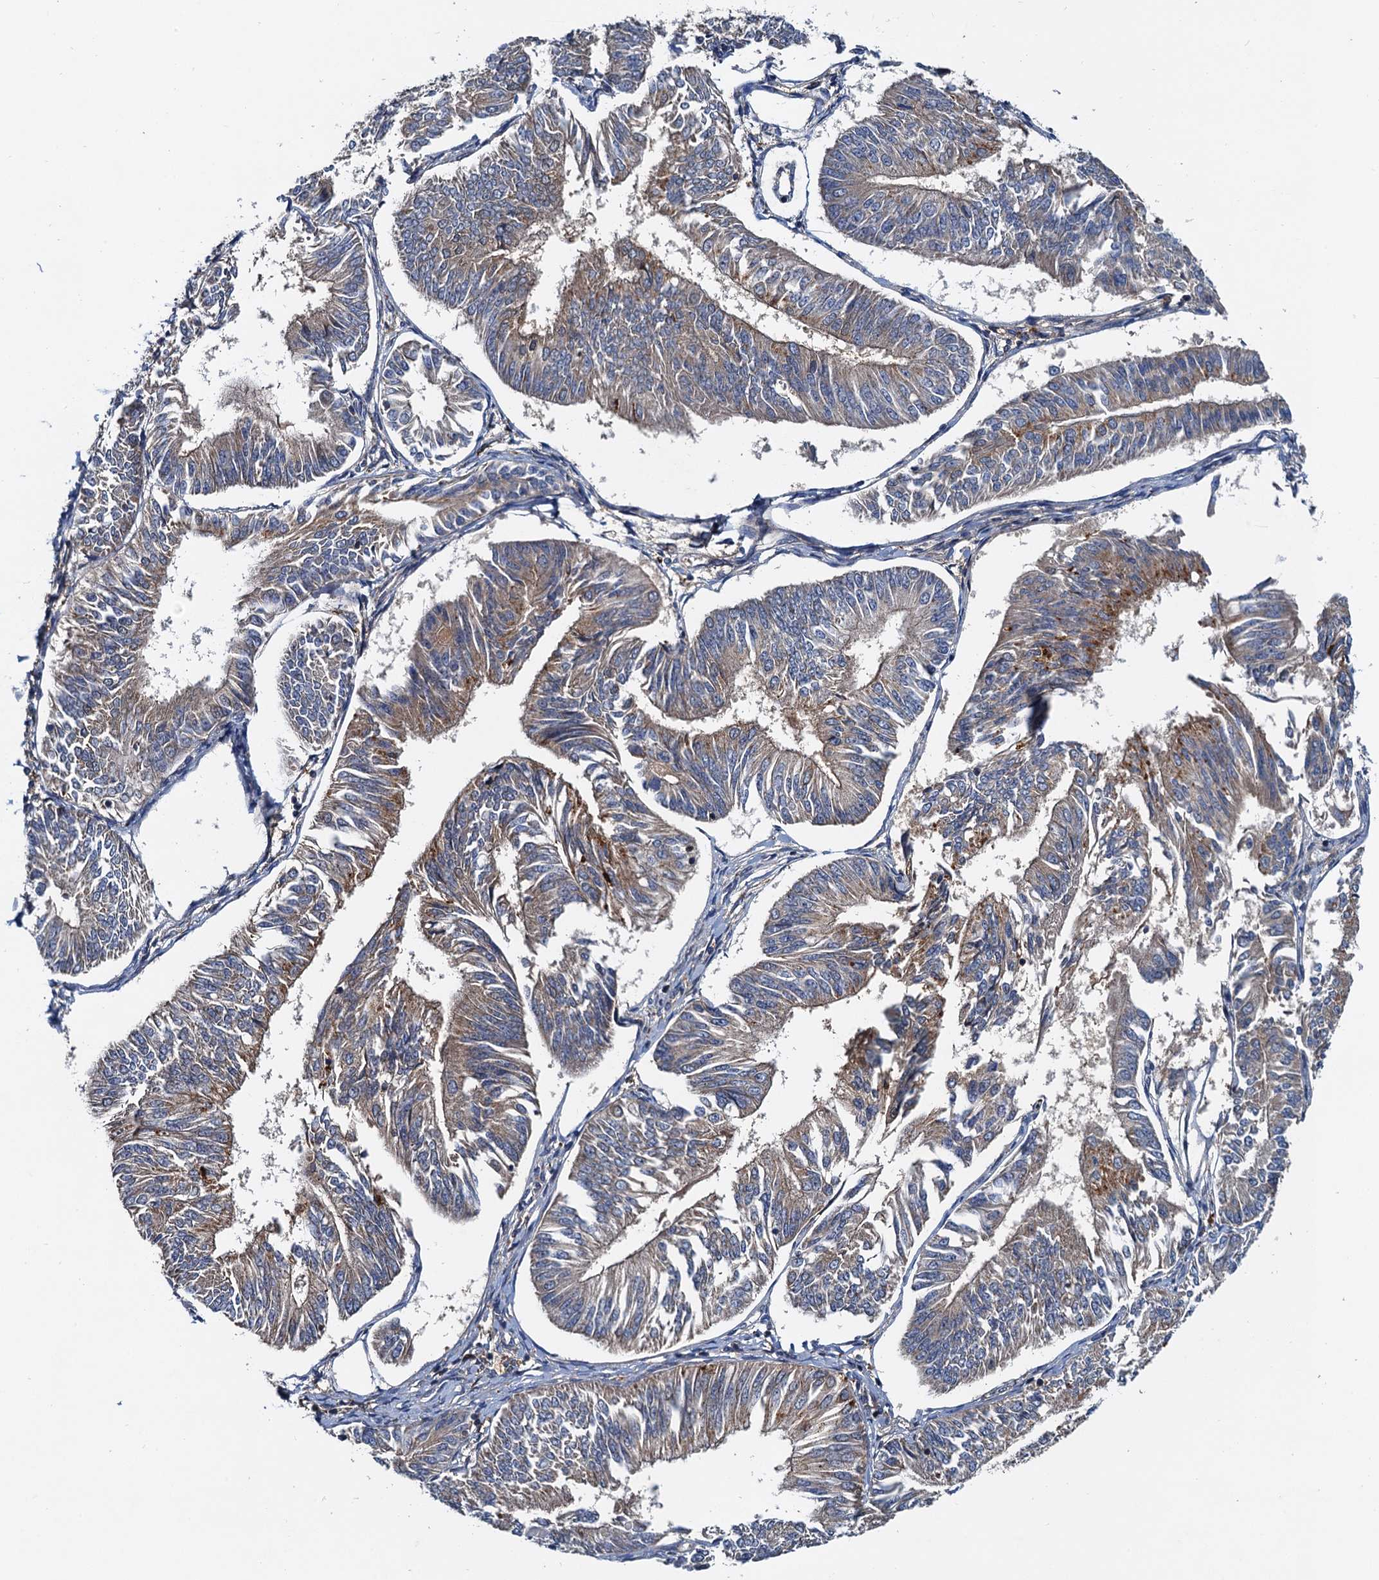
{"staining": {"intensity": "moderate", "quantity": "25%-75%", "location": "cytoplasmic/membranous"}, "tissue": "endometrial cancer", "cell_type": "Tumor cells", "image_type": "cancer", "snomed": [{"axis": "morphology", "description": "Adenocarcinoma, NOS"}, {"axis": "topography", "description": "Endometrium"}], "caption": "IHC image of endometrial cancer stained for a protein (brown), which shows medium levels of moderate cytoplasmic/membranous expression in about 25%-75% of tumor cells.", "gene": "EFL1", "patient": {"sex": "female", "age": 58}}